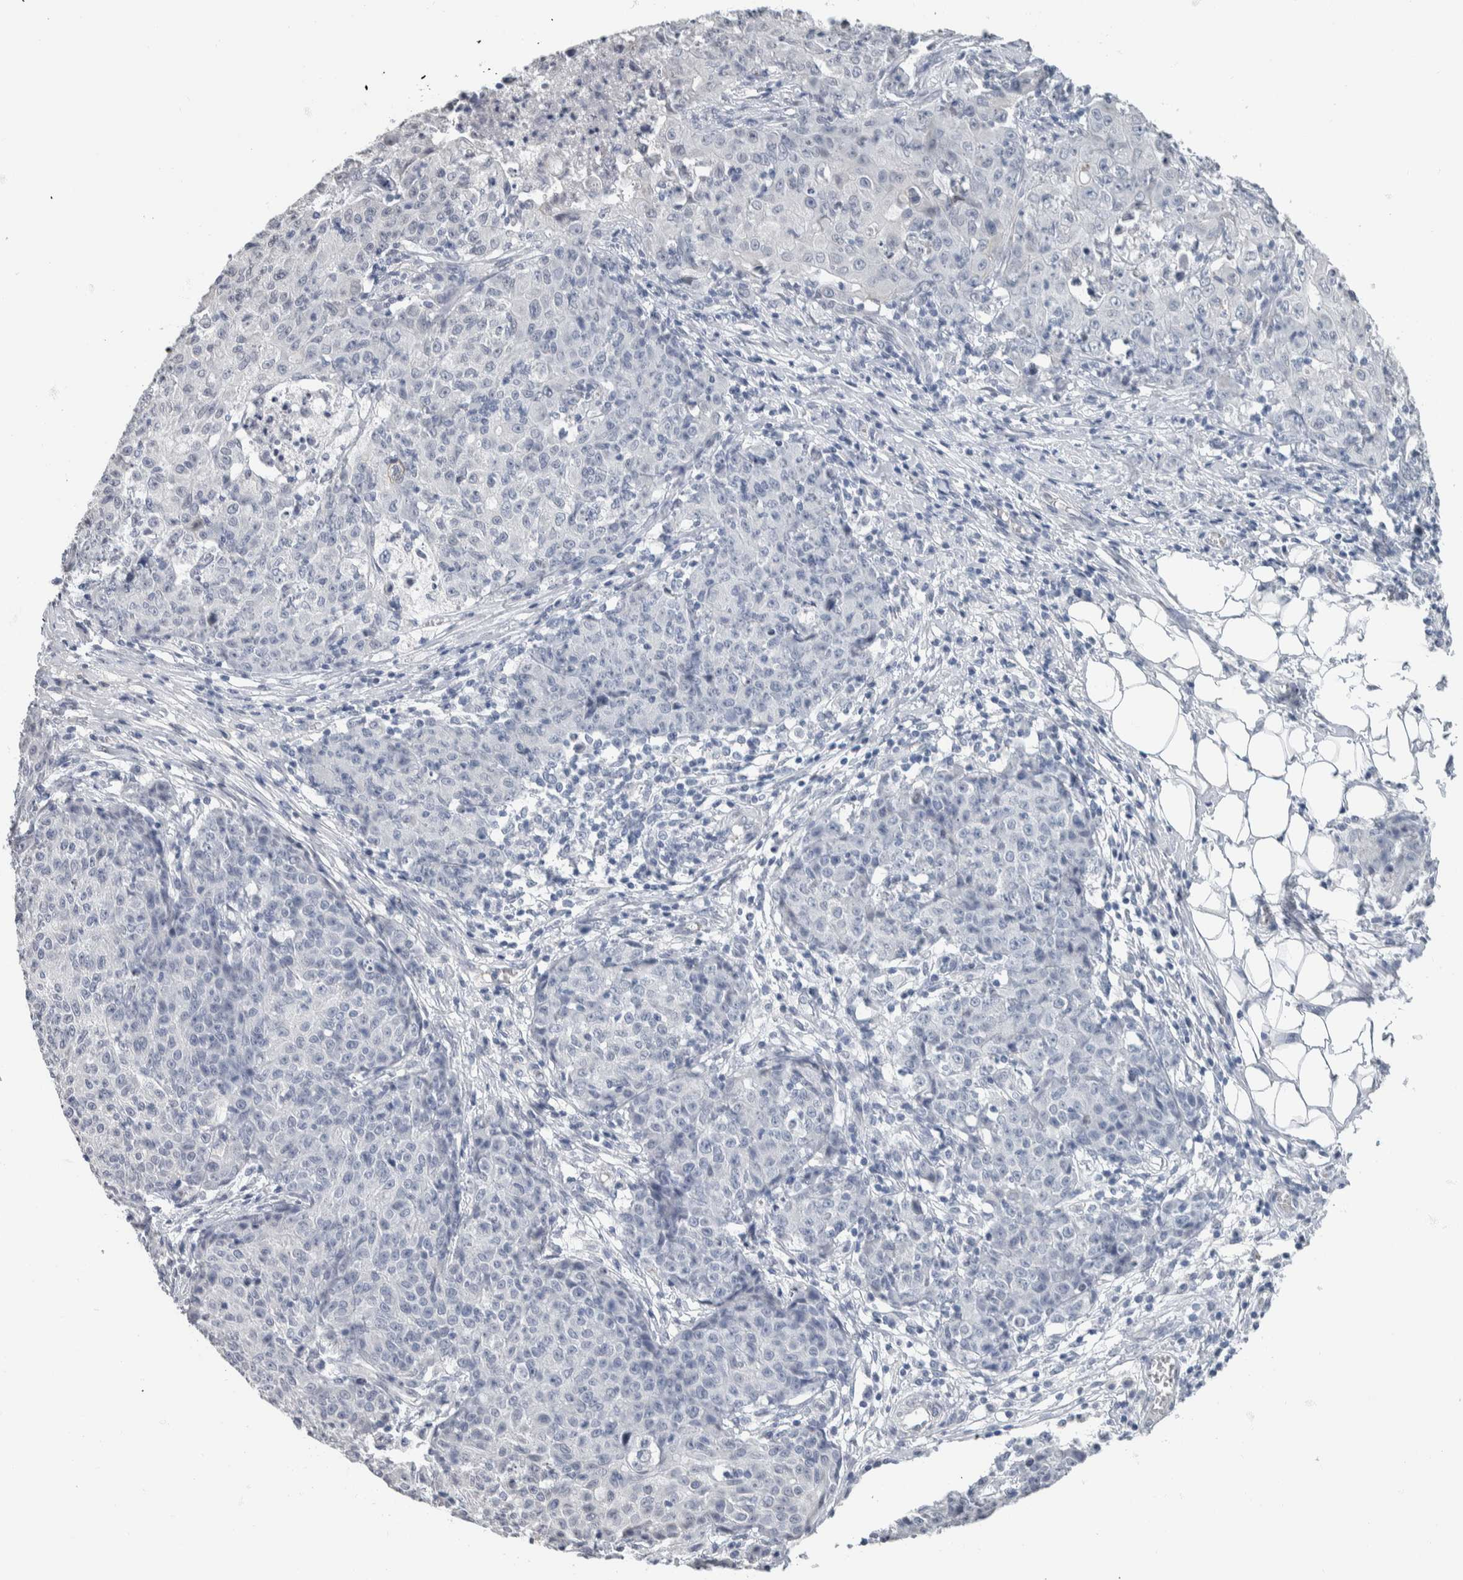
{"staining": {"intensity": "negative", "quantity": "none", "location": "none"}, "tissue": "ovarian cancer", "cell_type": "Tumor cells", "image_type": "cancer", "snomed": [{"axis": "morphology", "description": "Carcinoma, endometroid"}, {"axis": "topography", "description": "Ovary"}], "caption": "IHC micrograph of neoplastic tissue: ovarian cancer (endometroid carcinoma) stained with DAB (3,3'-diaminobenzidine) displays no significant protein positivity in tumor cells. (DAB (3,3'-diaminobenzidine) IHC, high magnification).", "gene": "NEFM", "patient": {"sex": "female", "age": 42}}